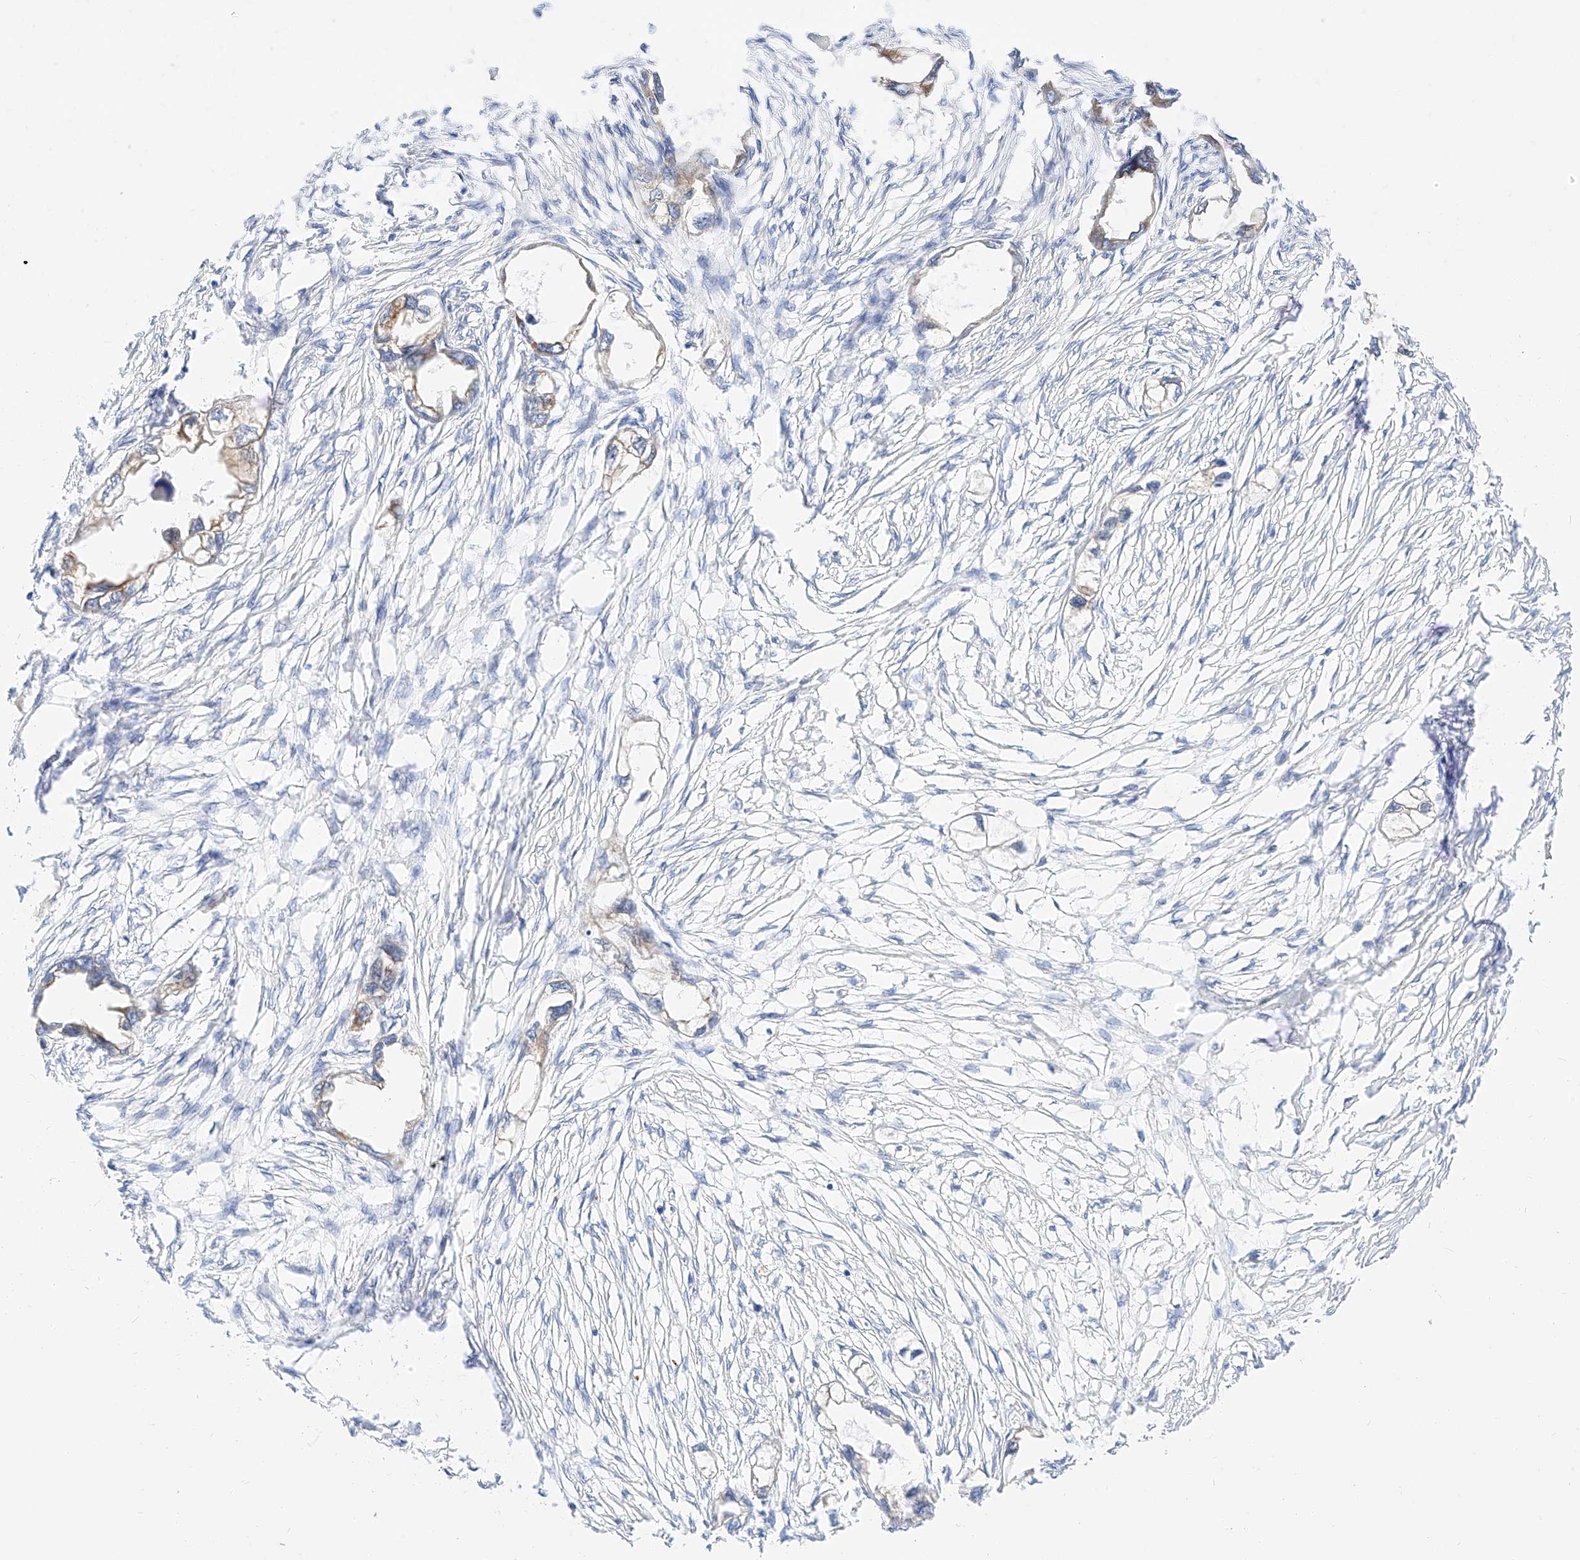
{"staining": {"intensity": "moderate", "quantity": "25%-75%", "location": "cytoplasmic/membranous"}, "tissue": "endometrial cancer", "cell_type": "Tumor cells", "image_type": "cancer", "snomed": [{"axis": "morphology", "description": "Adenocarcinoma, NOS"}, {"axis": "morphology", "description": "Adenocarcinoma, metastatic, NOS"}, {"axis": "topography", "description": "Adipose tissue"}, {"axis": "topography", "description": "Endometrium"}], "caption": "IHC image of neoplastic tissue: human endometrial adenocarcinoma stained using IHC exhibits medium levels of moderate protein expression localized specifically in the cytoplasmic/membranous of tumor cells, appearing as a cytoplasmic/membranous brown color.", "gene": "MAP7", "patient": {"sex": "female", "age": 67}}